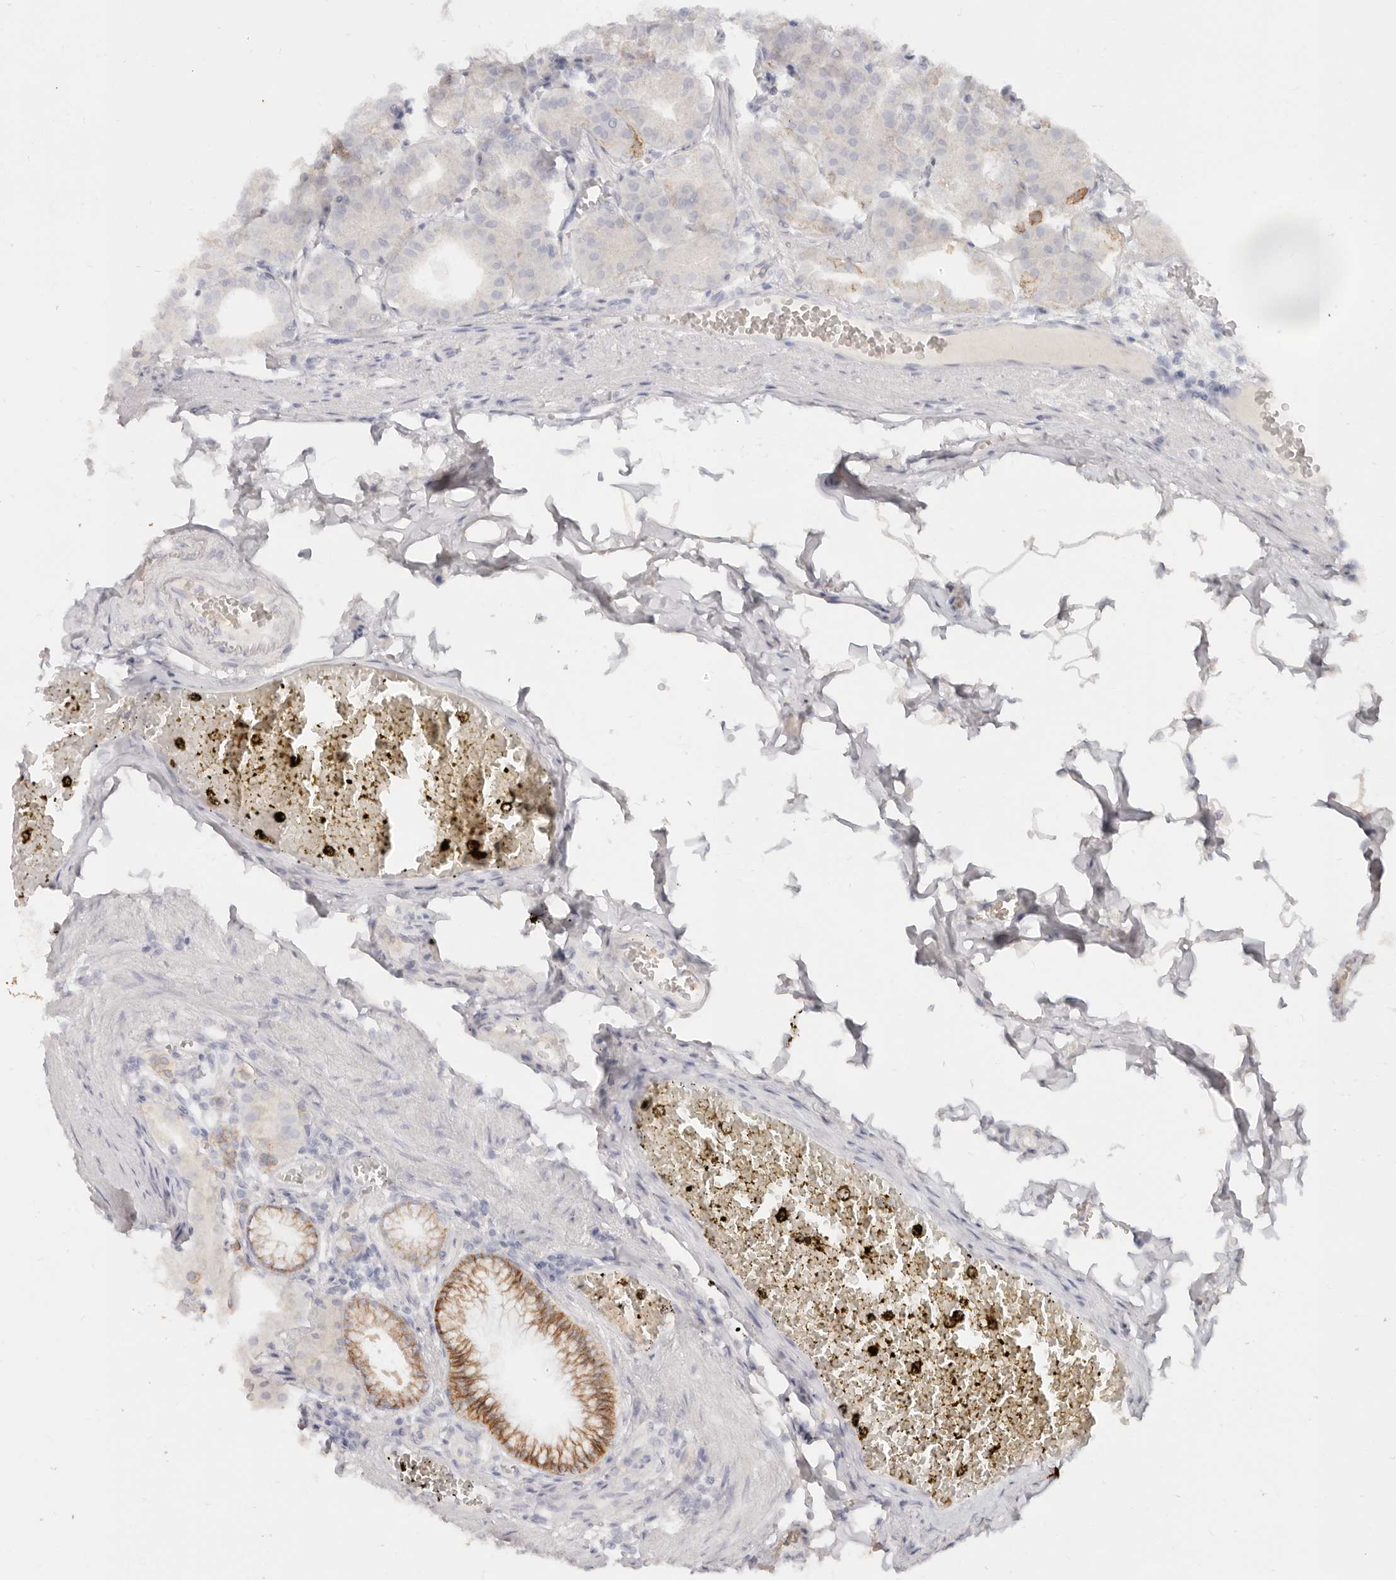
{"staining": {"intensity": "moderate", "quantity": "<25%", "location": "cytoplasmic/membranous"}, "tissue": "stomach", "cell_type": "Glandular cells", "image_type": "normal", "snomed": [{"axis": "morphology", "description": "Normal tissue, NOS"}, {"axis": "topography", "description": "Stomach, lower"}], "caption": "Protein positivity by immunohistochemistry (IHC) shows moderate cytoplasmic/membranous expression in about <25% of glandular cells in normal stomach.", "gene": "EPCAM", "patient": {"sex": "male", "age": 71}}